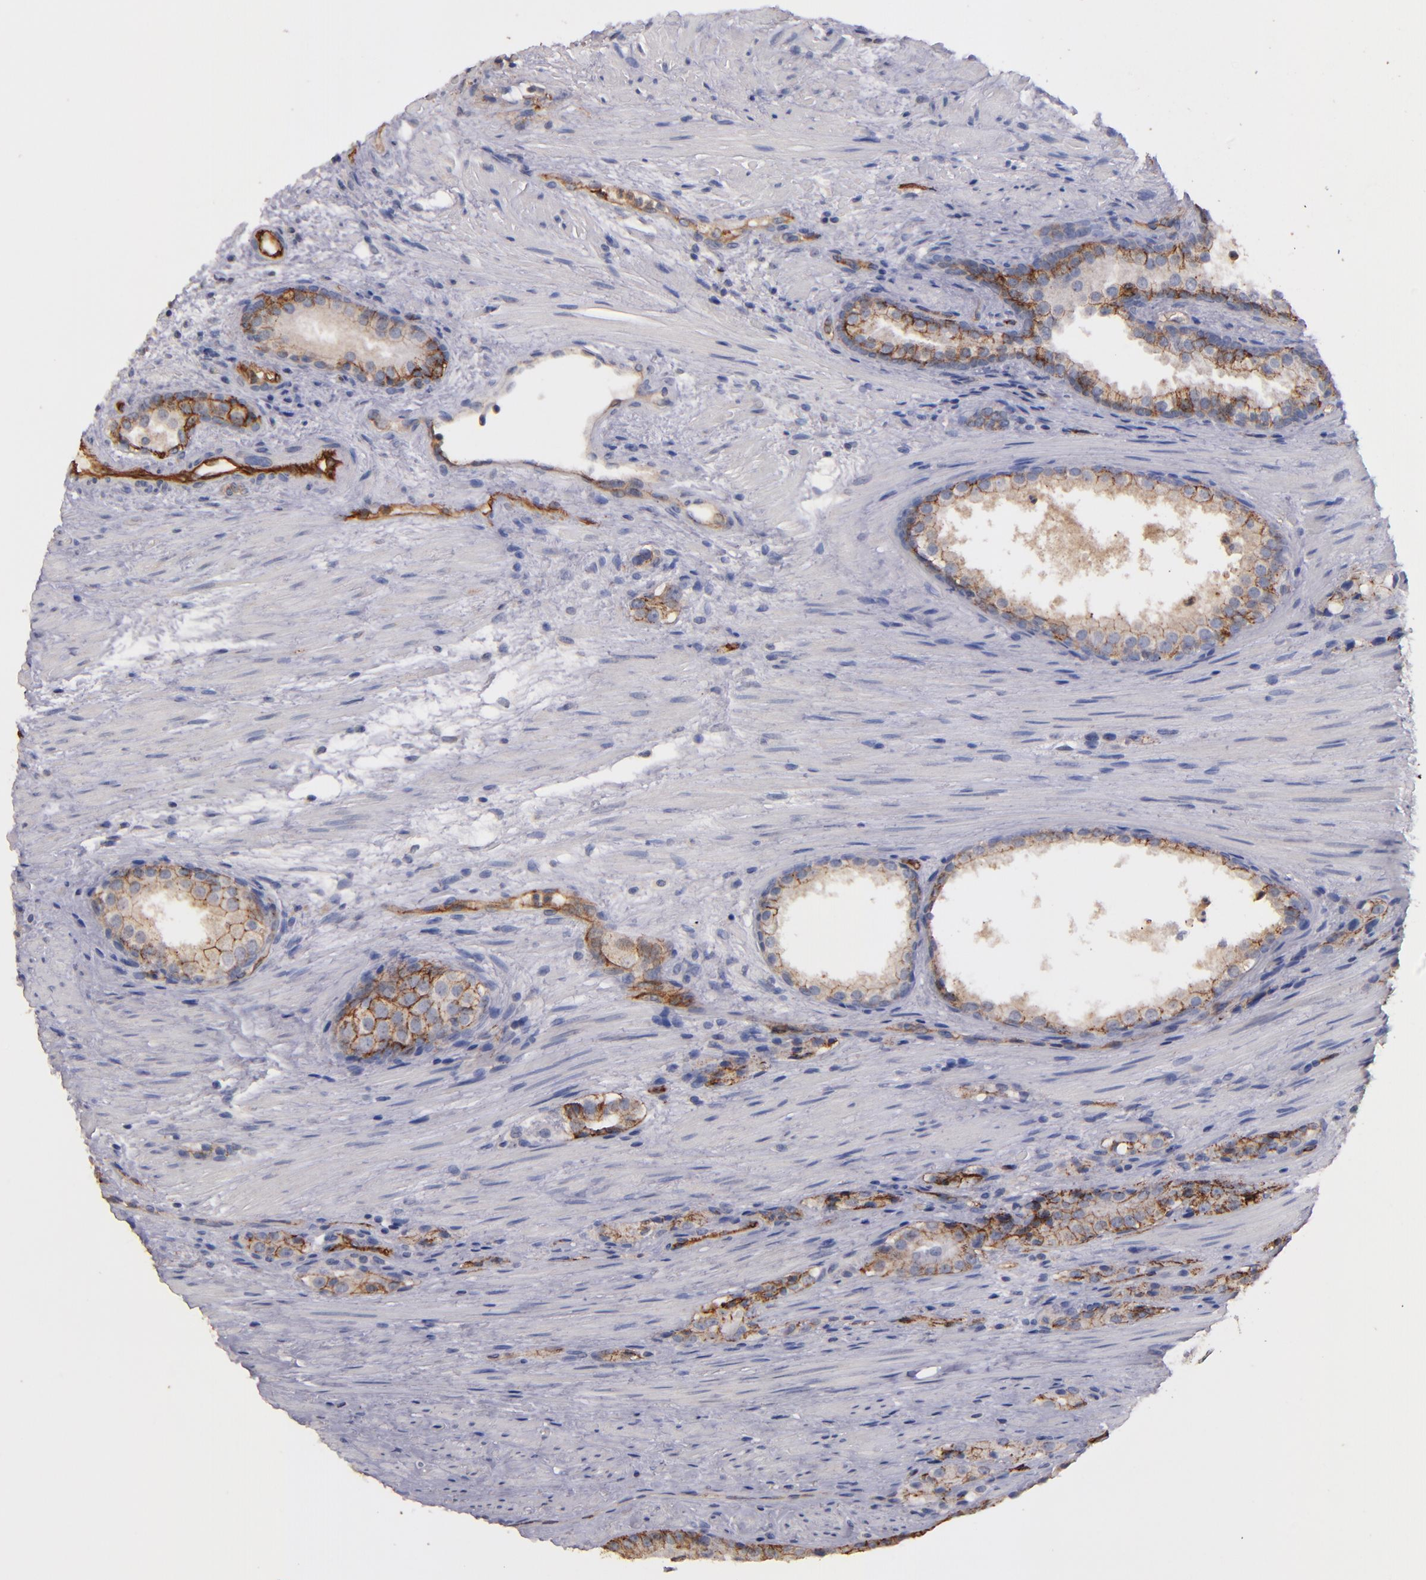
{"staining": {"intensity": "strong", "quantity": ">75%", "location": "cytoplasmic/membranous"}, "tissue": "prostate cancer", "cell_type": "Tumor cells", "image_type": "cancer", "snomed": [{"axis": "morphology", "description": "Adenocarcinoma, High grade"}, {"axis": "topography", "description": "Prostate"}], "caption": "Immunohistochemical staining of prostate cancer (adenocarcinoma (high-grade)) reveals high levels of strong cytoplasmic/membranous protein positivity in about >75% of tumor cells.", "gene": "CLDN5", "patient": {"sex": "male", "age": 72}}